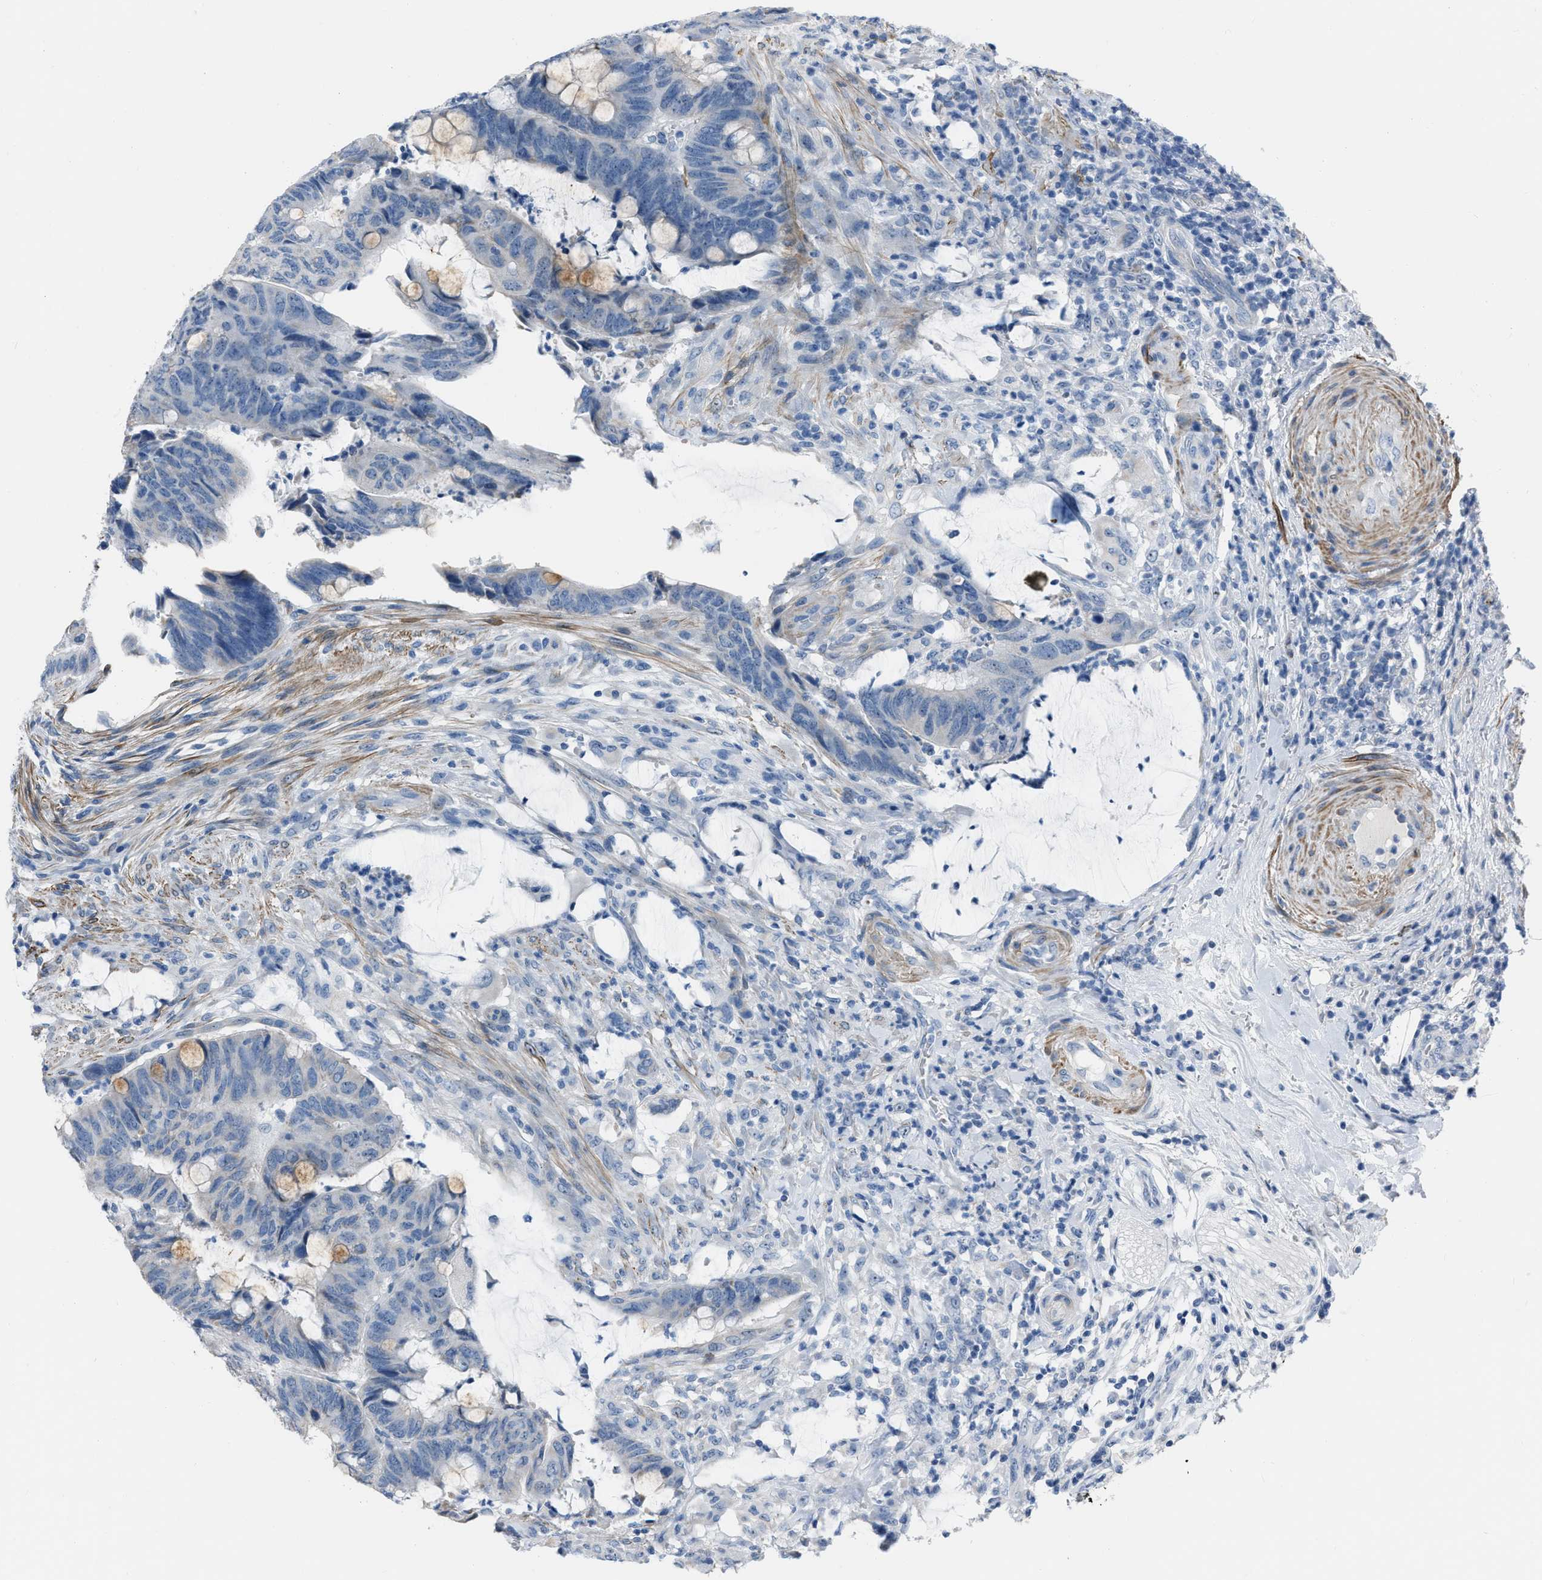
{"staining": {"intensity": "moderate", "quantity": "<25%", "location": "cytoplasmic/membranous"}, "tissue": "colorectal cancer", "cell_type": "Tumor cells", "image_type": "cancer", "snomed": [{"axis": "morphology", "description": "Normal tissue, NOS"}, {"axis": "morphology", "description": "Adenocarcinoma, NOS"}, {"axis": "topography", "description": "Rectum"}, {"axis": "topography", "description": "Peripheral nerve tissue"}], "caption": "Immunohistochemistry photomicrograph of human colorectal cancer (adenocarcinoma) stained for a protein (brown), which reveals low levels of moderate cytoplasmic/membranous expression in approximately <25% of tumor cells.", "gene": "SPATC1L", "patient": {"sex": "male", "age": 92}}